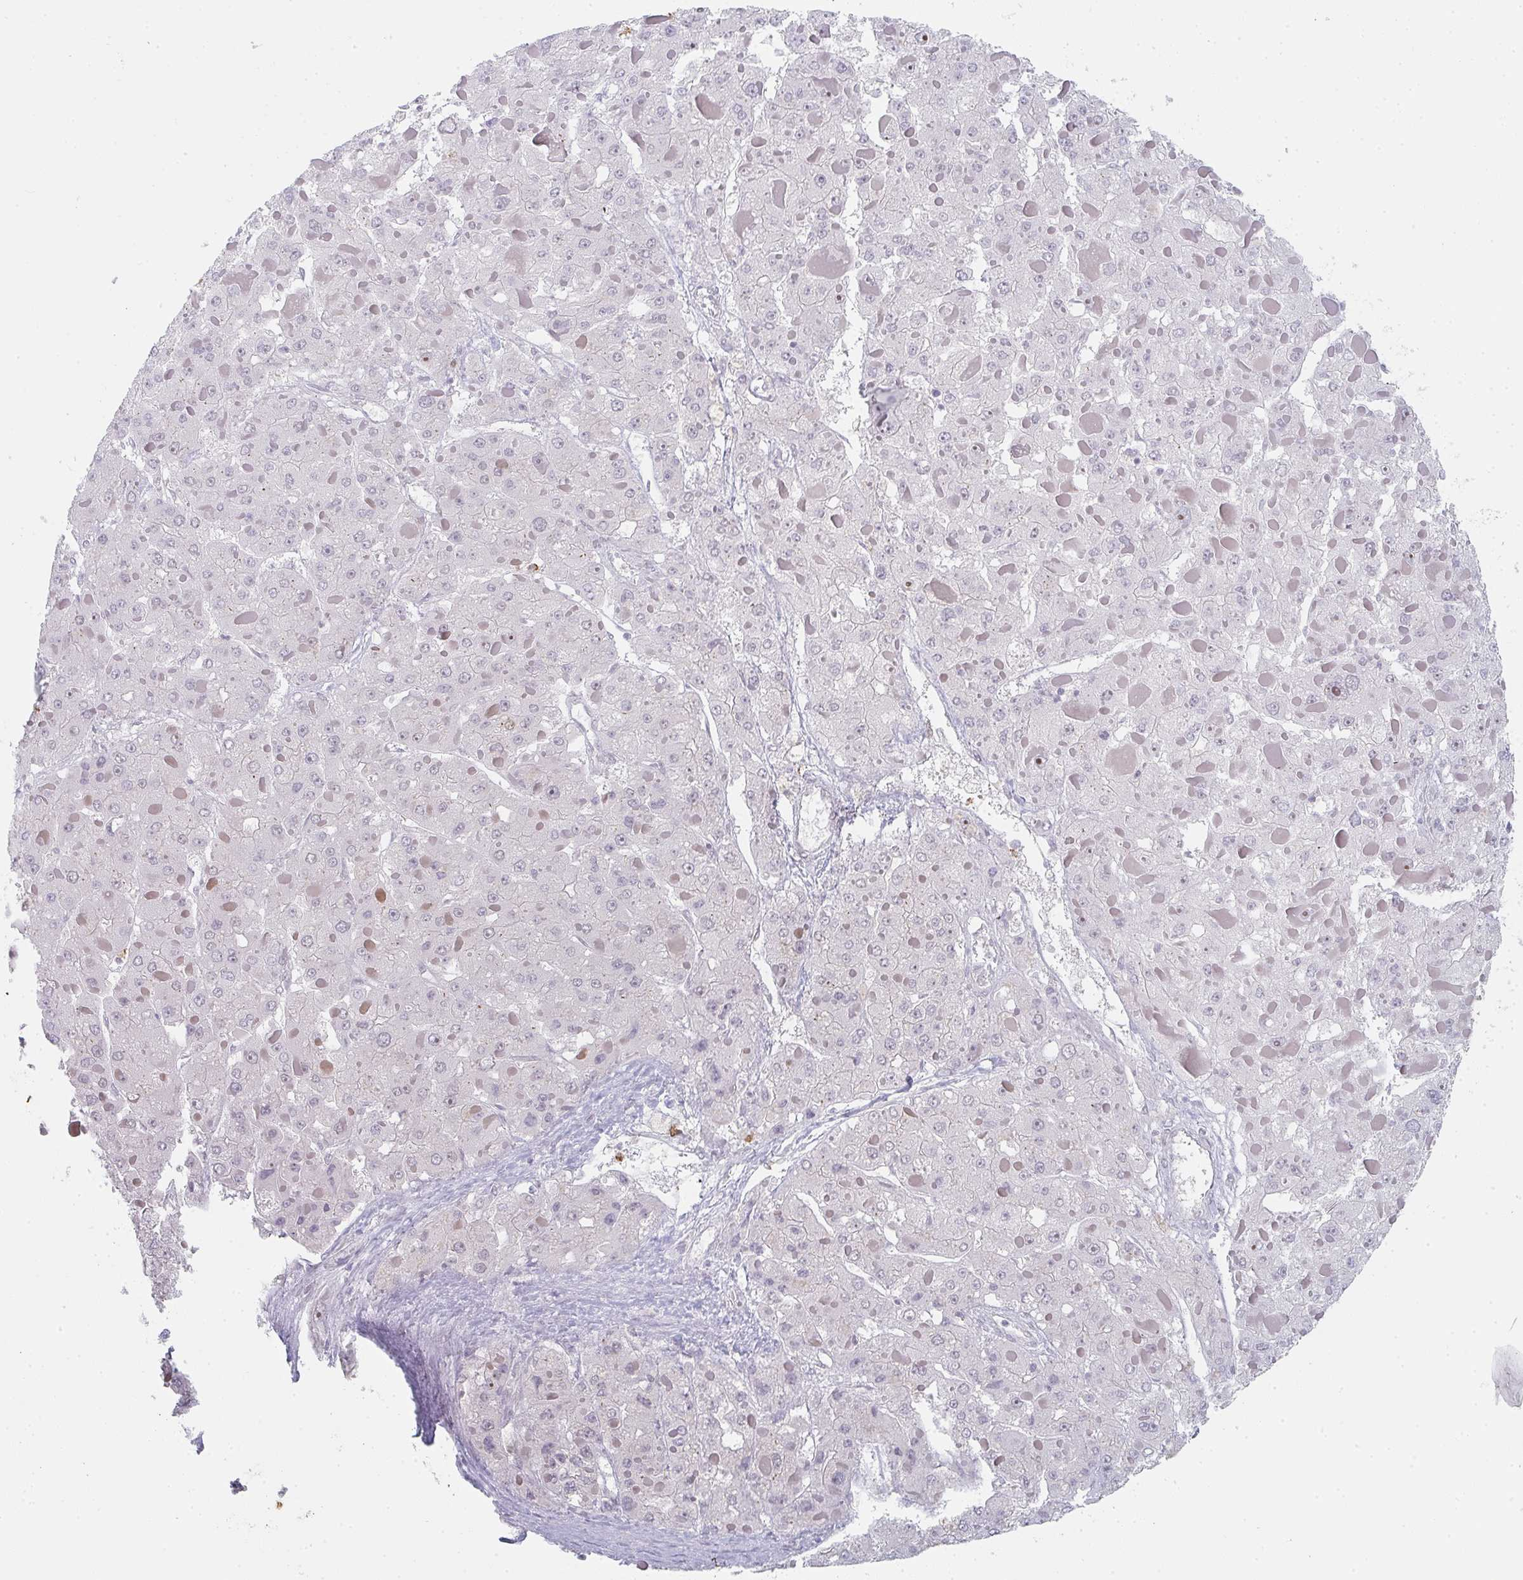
{"staining": {"intensity": "negative", "quantity": "none", "location": "none"}, "tissue": "liver cancer", "cell_type": "Tumor cells", "image_type": "cancer", "snomed": [{"axis": "morphology", "description": "Carcinoma, Hepatocellular, NOS"}, {"axis": "topography", "description": "Liver"}], "caption": "Liver cancer (hepatocellular carcinoma) was stained to show a protein in brown. There is no significant expression in tumor cells. (Stains: DAB immunohistochemistry with hematoxylin counter stain, Microscopy: brightfield microscopy at high magnification).", "gene": "LIN54", "patient": {"sex": "female", "age": 73}}